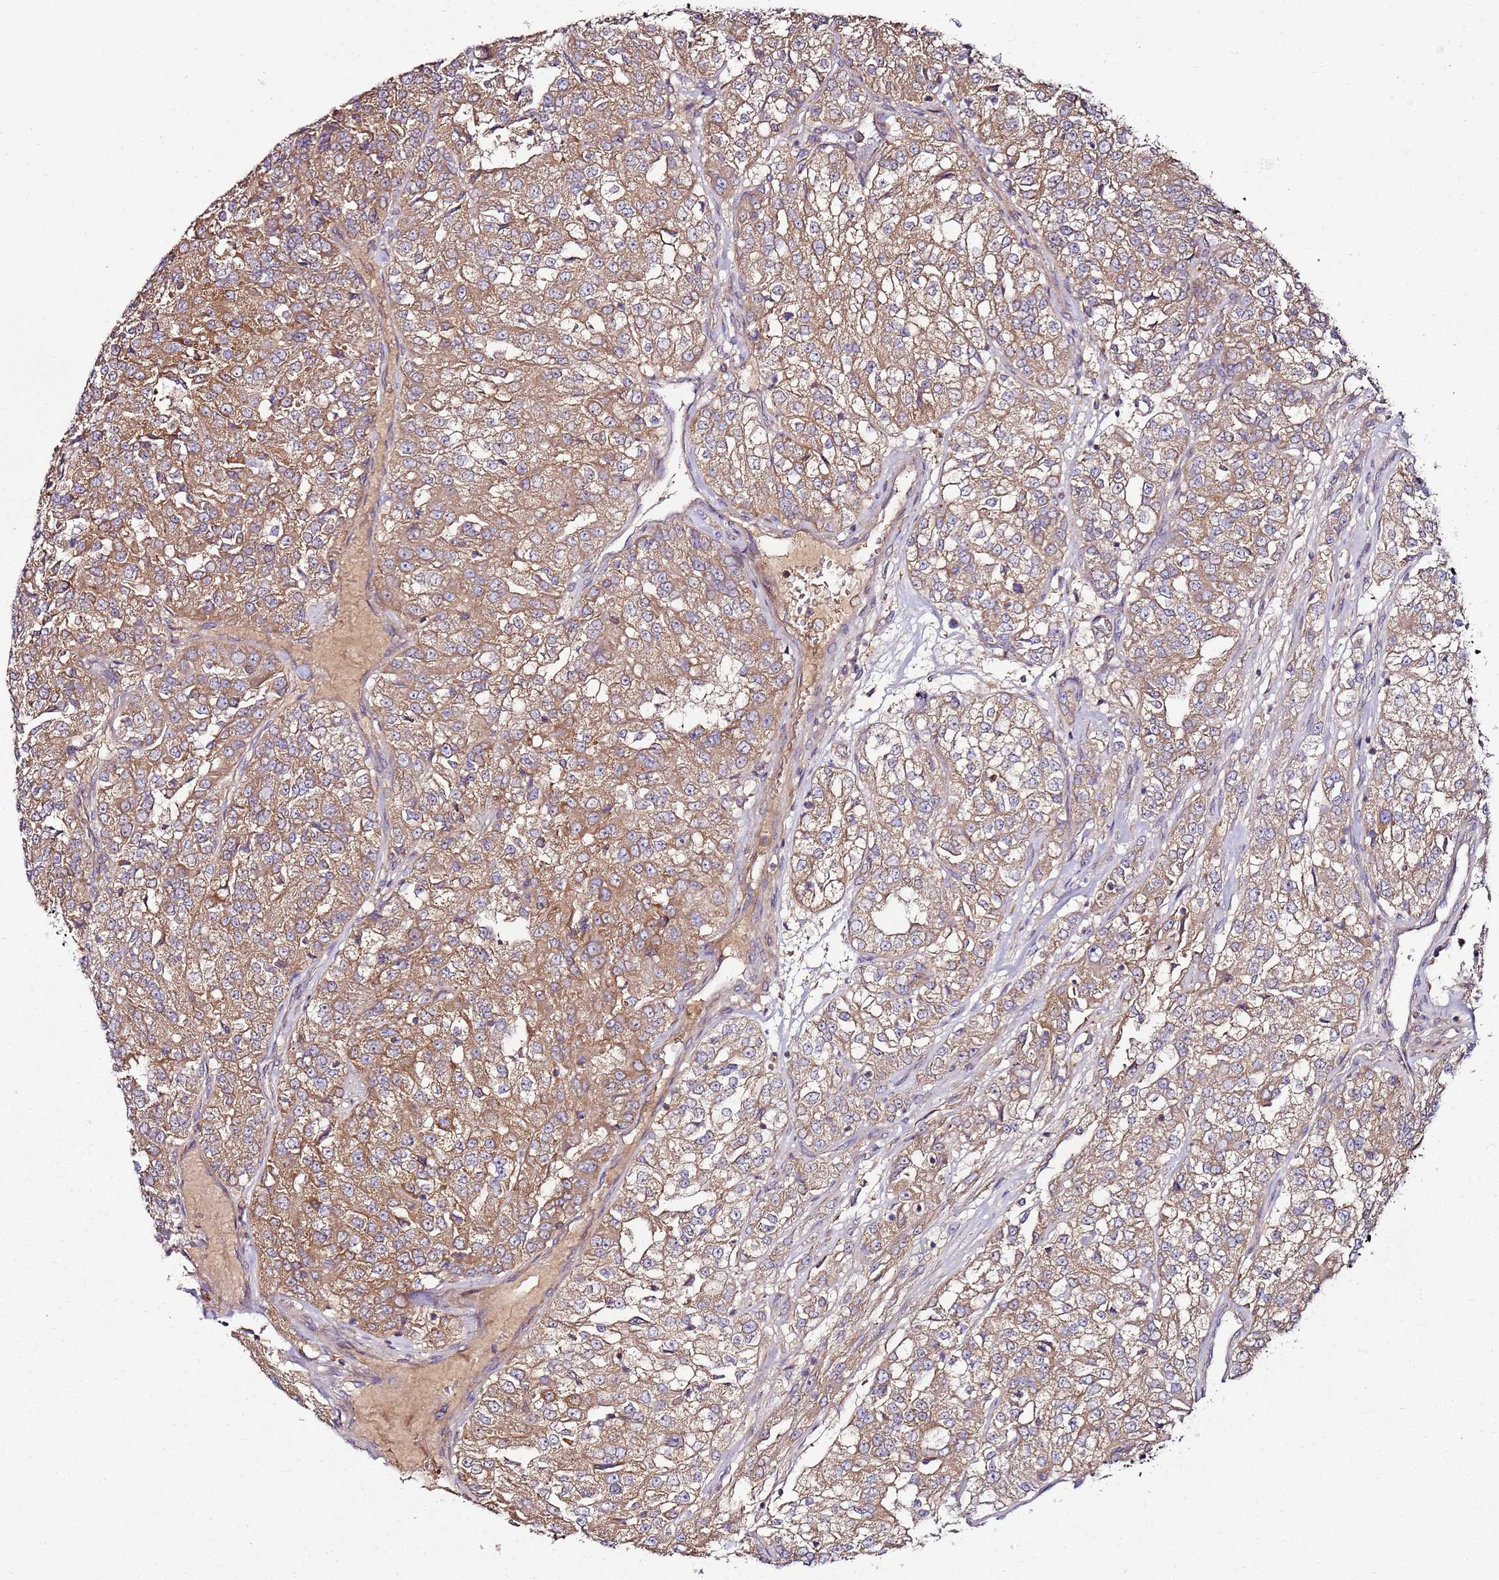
{"staining": {"intensity": "moderate", "quantity": ">75%", "location": "cytoplasmic/membranous"}, "tissue": "renal cancer", "cell_type": "Tumor cells", "image_type": "cancer", "snomed": [{"axis": "morphology", "description": "Adenocarcinoma, NOS"}, {"axis": "topography", "description": "Kidney"}], "caption": "Human renal adenocarcinoma stained with a brown dye displays moderate cytoplasmic/membranous positive positivity in approximately >75% of tumor cells.", "gene": "KRTAP21-3", "patient": {"sex": "female", "age": 63}}